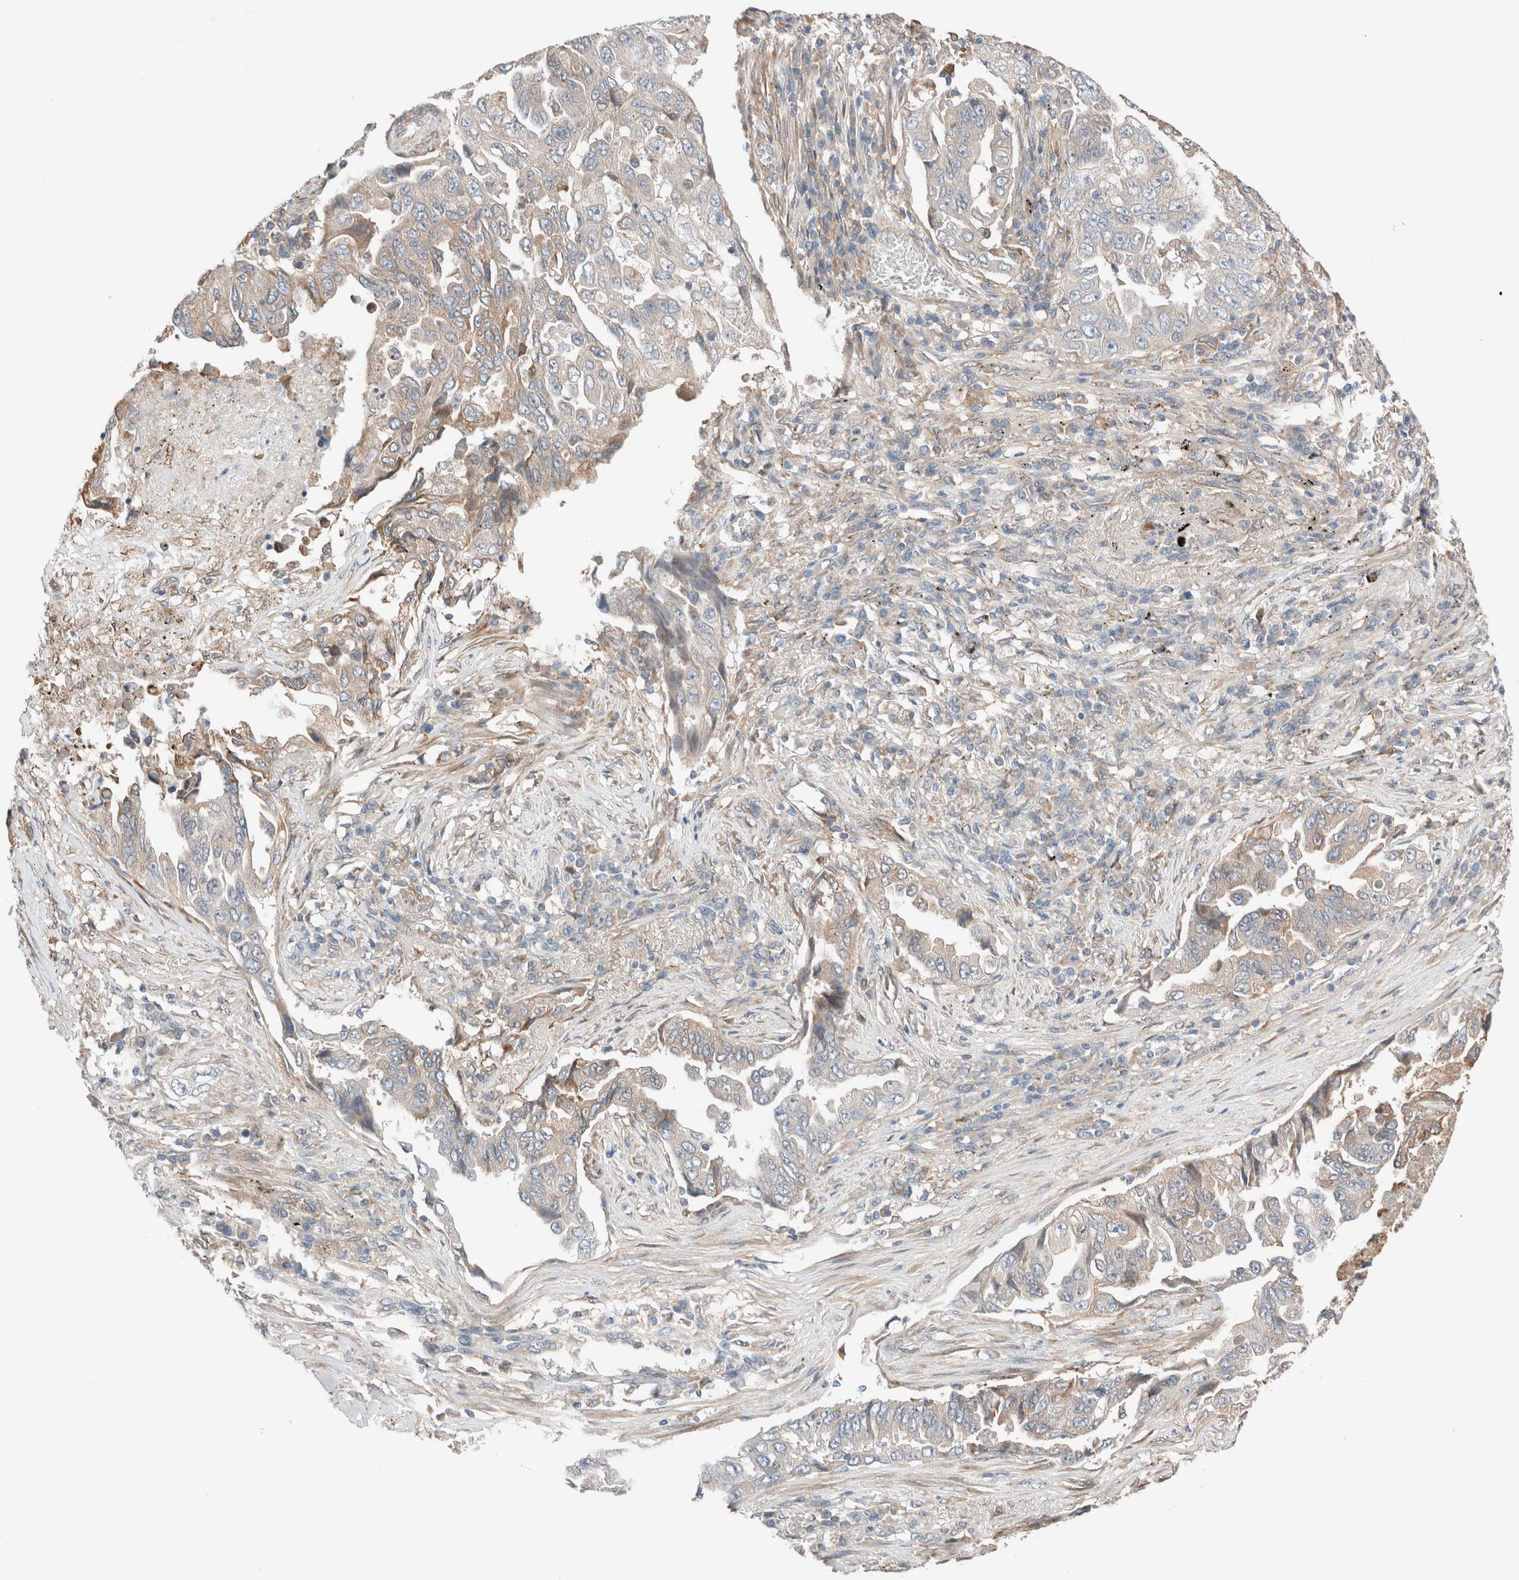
{"staining": {"intensity": "negative", "quantity": "none", "location": "none"}, "tissue": "lung cancer", "cell_type": "Tumor cells", "image_type": "cancer", "snomed": [{"axis": "morphology", "description": "Adenocarcinoma, NOS"}, {"axis": "topography", "description": "Lung"}], "caption": "Lung adenocarcinoma was stained to show a protein in brown. There is no significant expression in tumor cells.", "gene": "PCM1", "patient": {"sex": "female", "age": 51}}